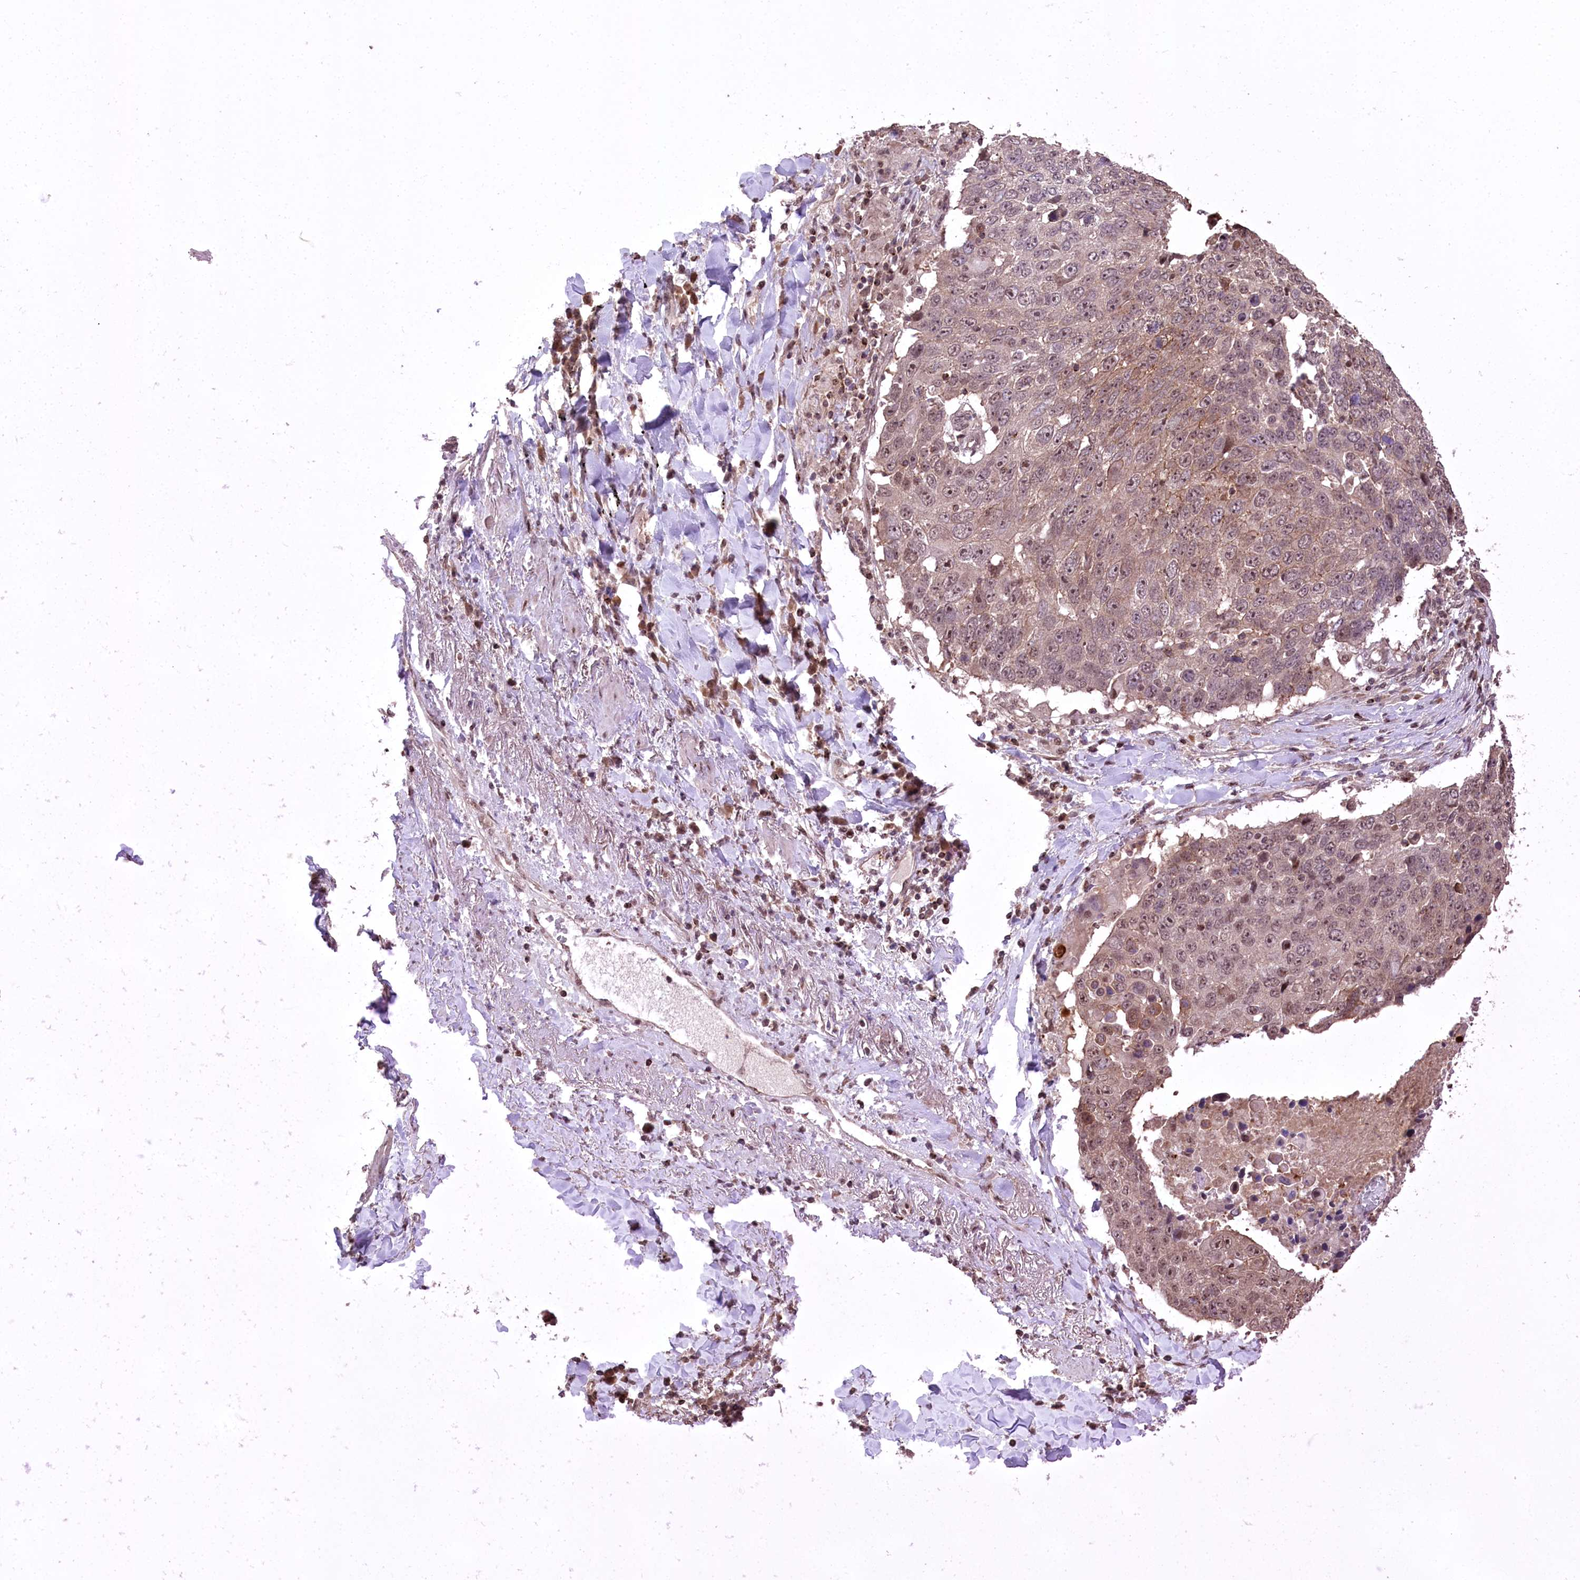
{"staining": {"intensity": "moderate", "quantity": ">75%", "location": "cytoplasmic/membranous,nuclear"}, "tissue": "lung cancer", "cell_type": "Tumor cells", "image_type": "cancer", "snomed": [{"axis": "morphology", "description": "Squamous cell carcinoma, NOS"}, {"axis": "topography", "description": "Lung"}], "caption": "Protein analysis of lung cancer tissue demonstrates moderate cytoplasmic/membranous and nuclear expression in approximately >75% of tumor cells. The protein is shown in brown color, while the nuclei are stained blue.", "gene": "CCSER2", "patient": {"sex": "male", "age": 66}}